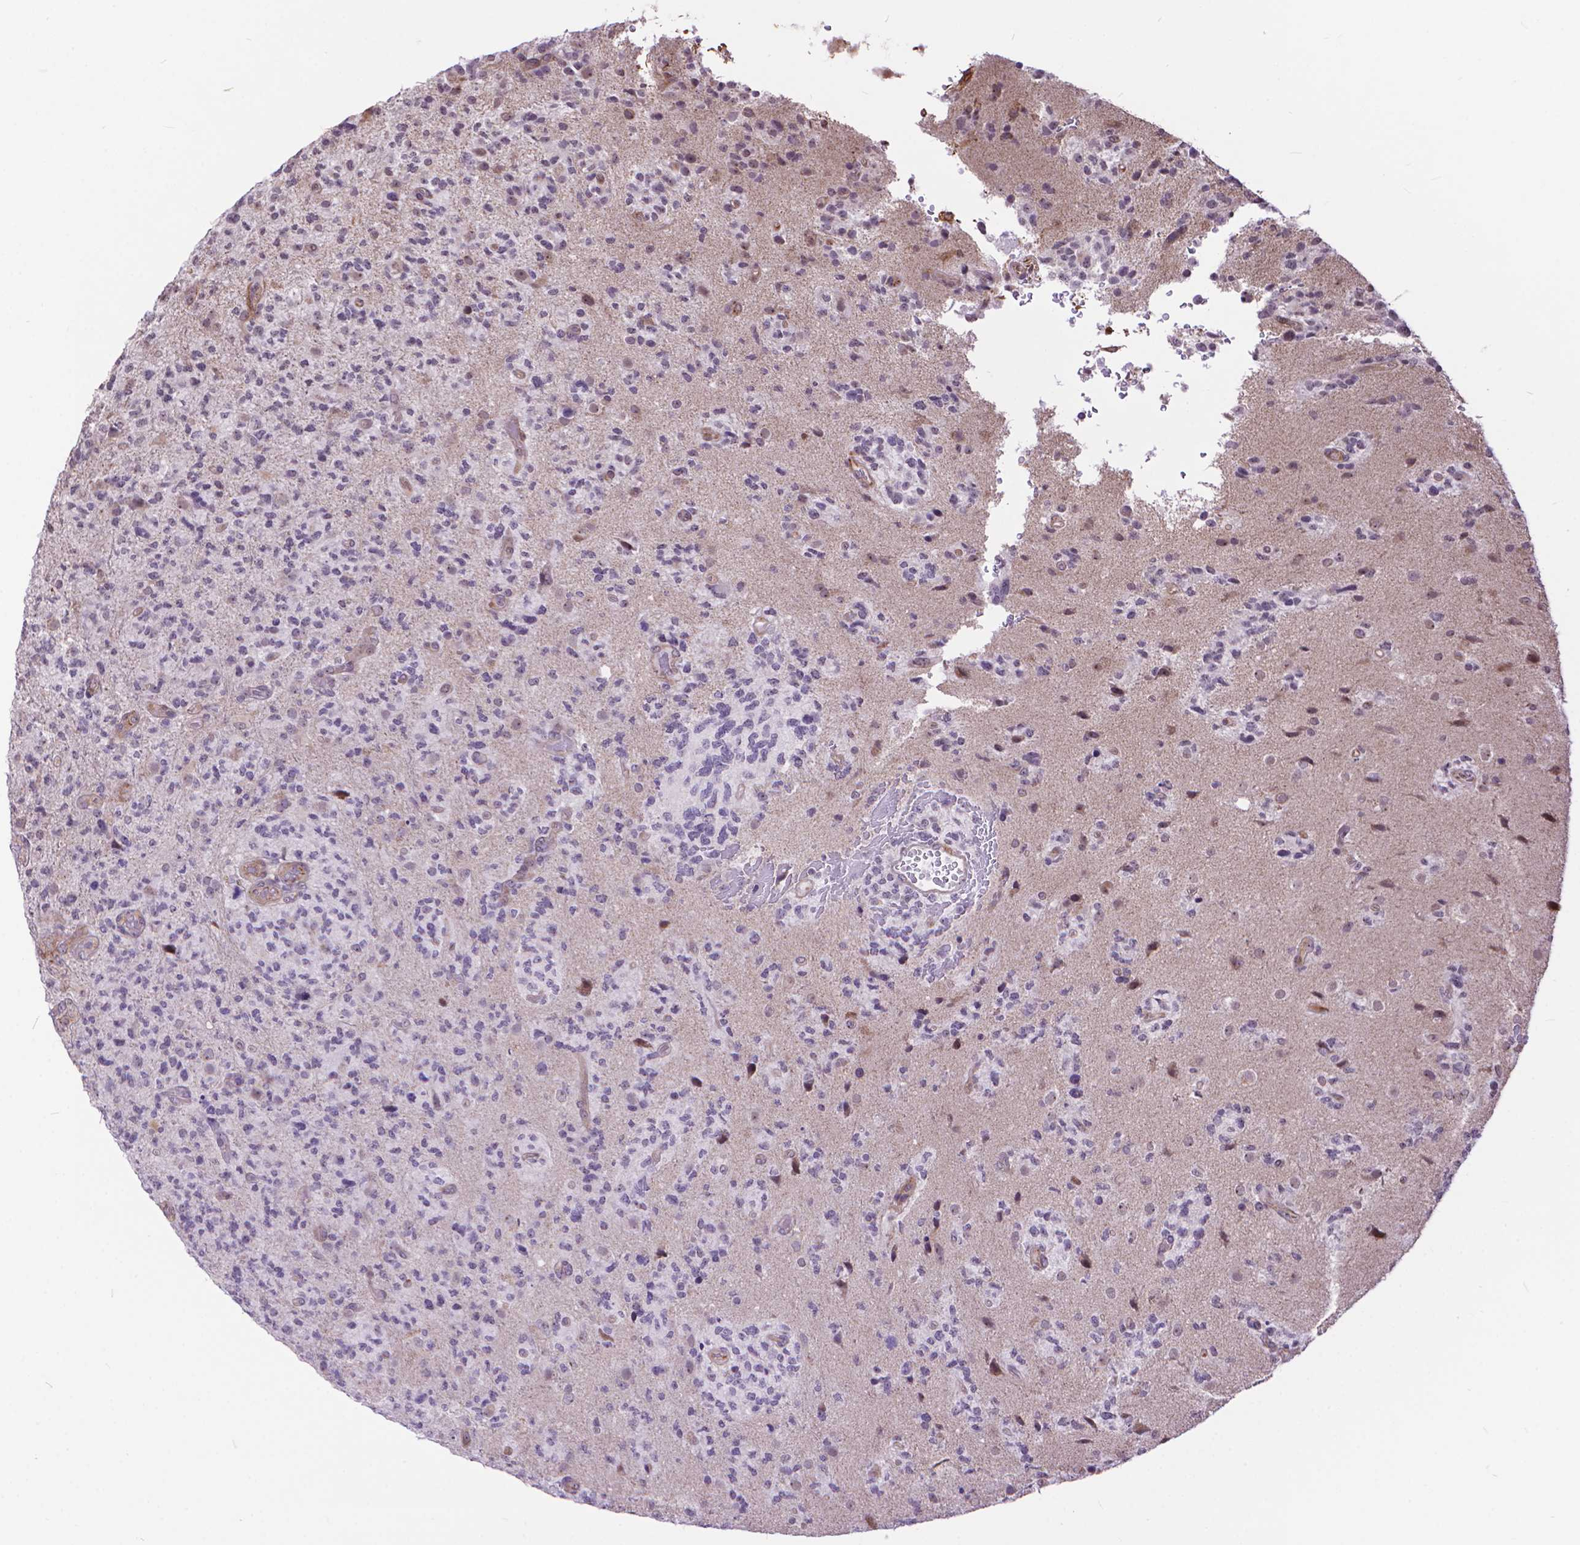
{"staining": {"intensity": "negative", "quantity": "none", "location": "none"}, "tissue": "glioma", "cell_type": "Tumor cells", "image_type": "cancer", "snomed": [{"axis": "morphology", "description": "Glioma, malignant, High grade"}, {"axis": "topography", "description": "Brain"}], "caption": "This is a photomicrograph of immunohistochemistry (IHC) staining of glioma, which shows no expression in tumor cells.", "gene": "TMEM135", "patient": {"sex": "female", "age": 71}}